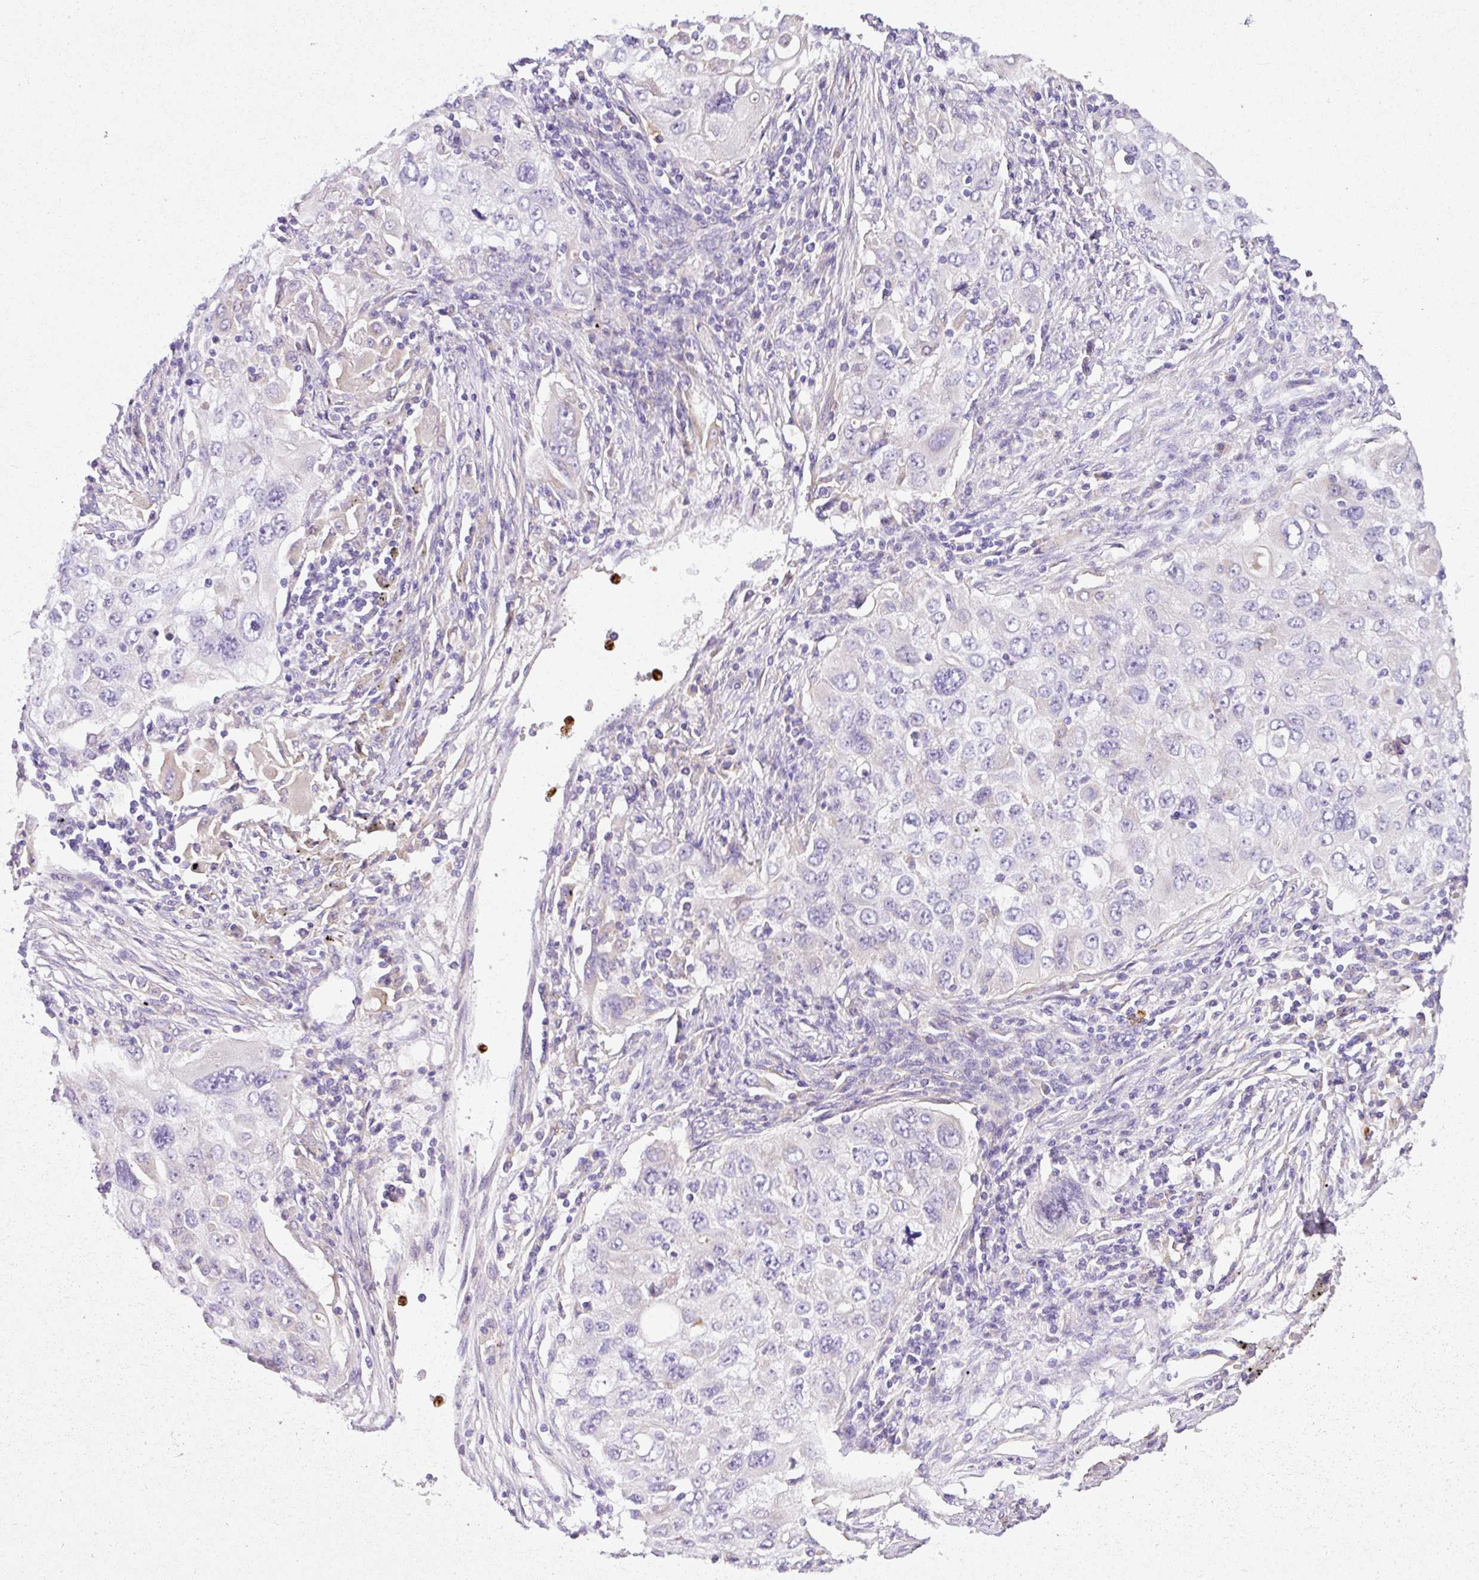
{"staining": {"intensity": "negative", "quantity": "none", "location": "none"}, "tissue": "lung cancer", "cell_type": "Tumor cells", "image_type": "cancer", "snomed": [{"axis": "morphology", "description": "Adenocarcinoma, NOS"}, {"axis": "morphology", "description": "Adenocarcinoma, metastatic, NOS"}, {"axis": "topography", "description": "Lymph node"}, {"axis": "topography", "description": "Lung"}], "caption": "A high-resolution histopathology image shows IHC staining of metastatic adenocarcinoma (lung), which displays no significant expression in tumor cells.", "gene": "CRISP3", "patient": {"sex": "female", "age": 42}}